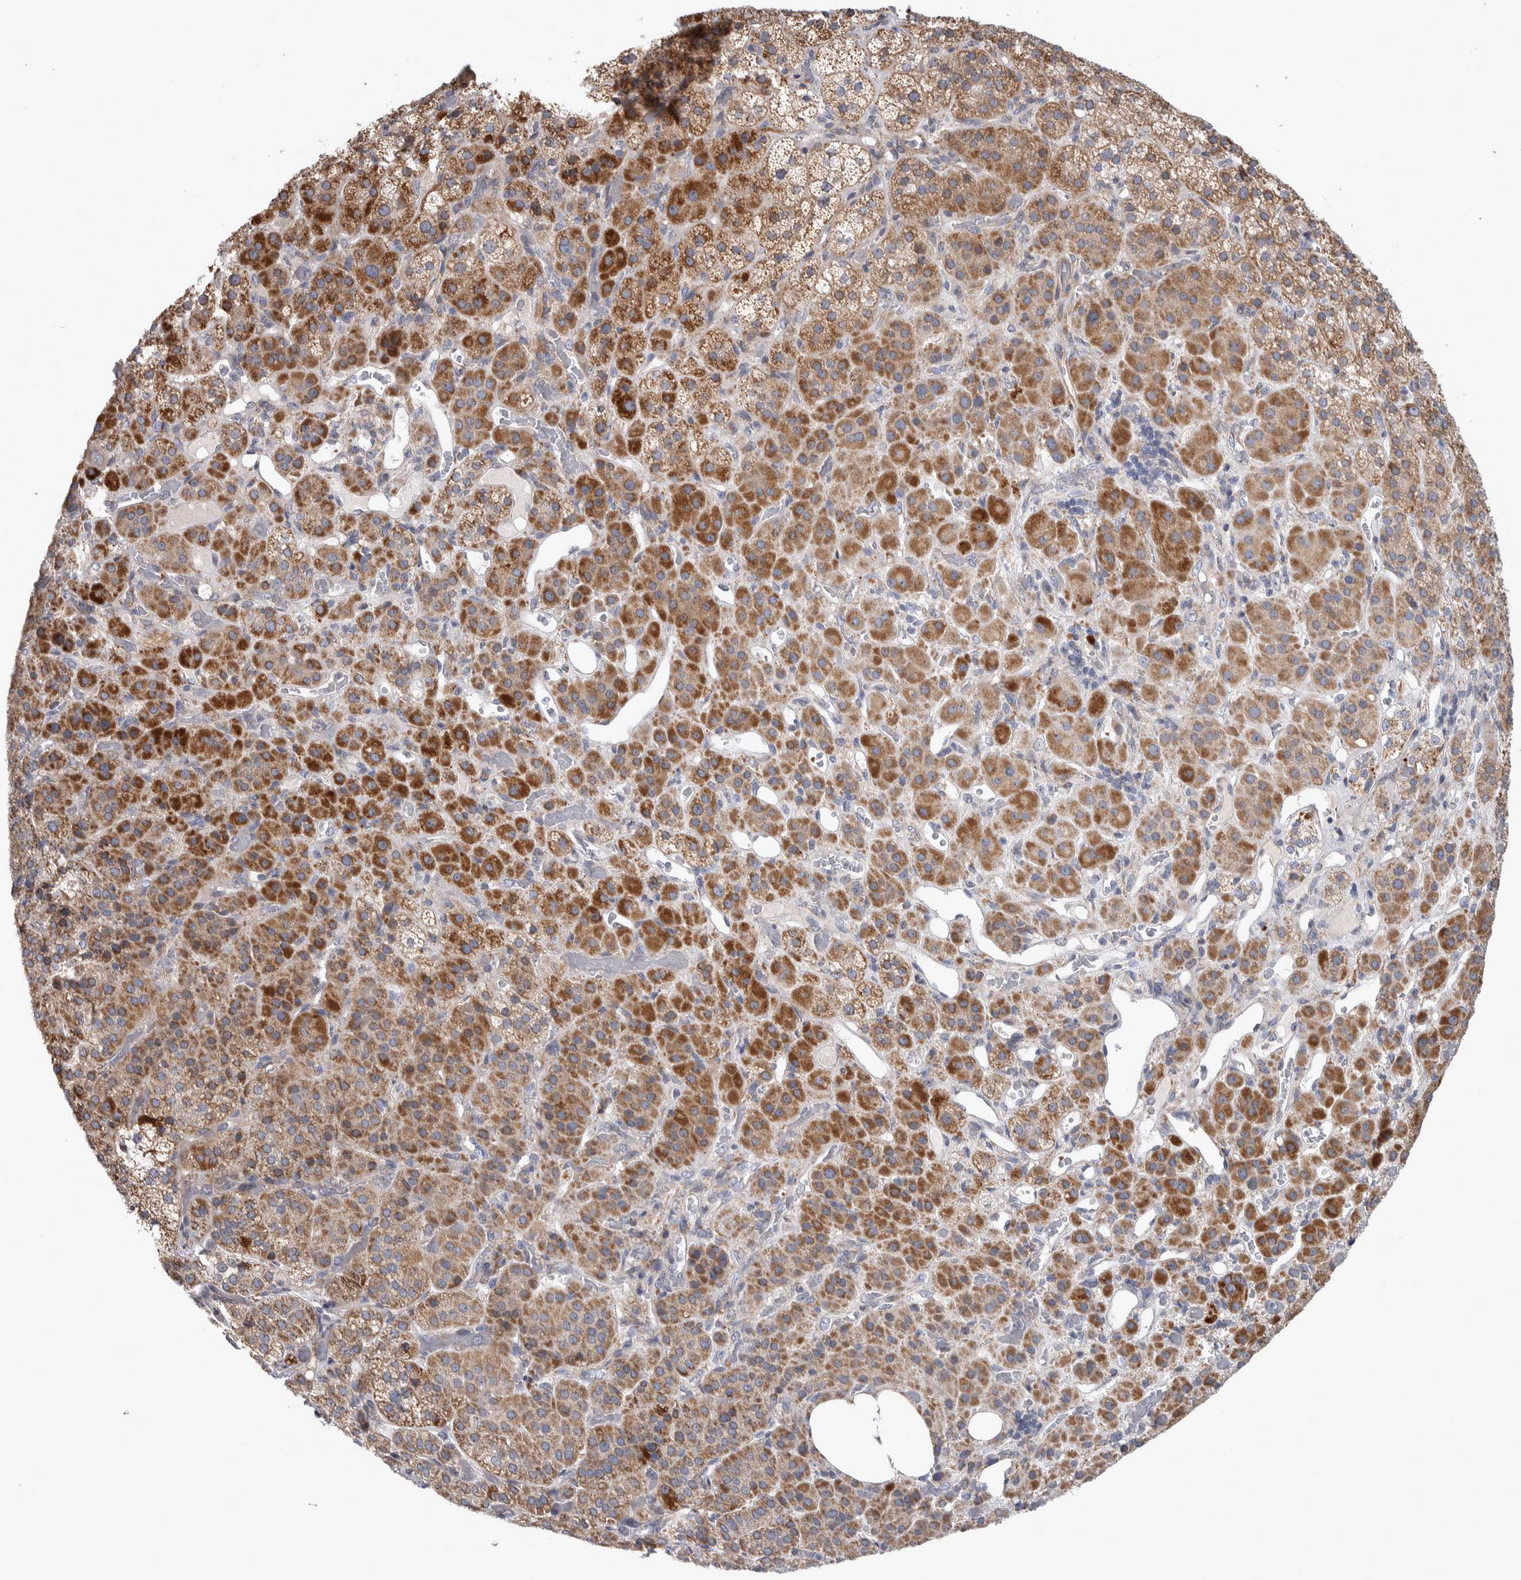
{"staining": {"intensity": "strong", "quantity": "25%-75%", "location": "cytoplasmic/membranous"}, "tissue": "adrenal gland", "cell_type": "Glandular cells", "image_type": "normal", "snomed": [{"axis": "morphology", "description": "Normal tissue, NOS"}, {"axis": "topography", "description": "Adrenal gland"}], "caption": "Glandular cells reveal high levels of strong cytoplasmic/membranous positivity in approximately 25%-75% of cells in benign human adrenal gland. (DAB IHC, brown staining for protein, blue staining for nuclei).", "gene": "SCO1", "patient": {"sex": "male", "age": 57}}